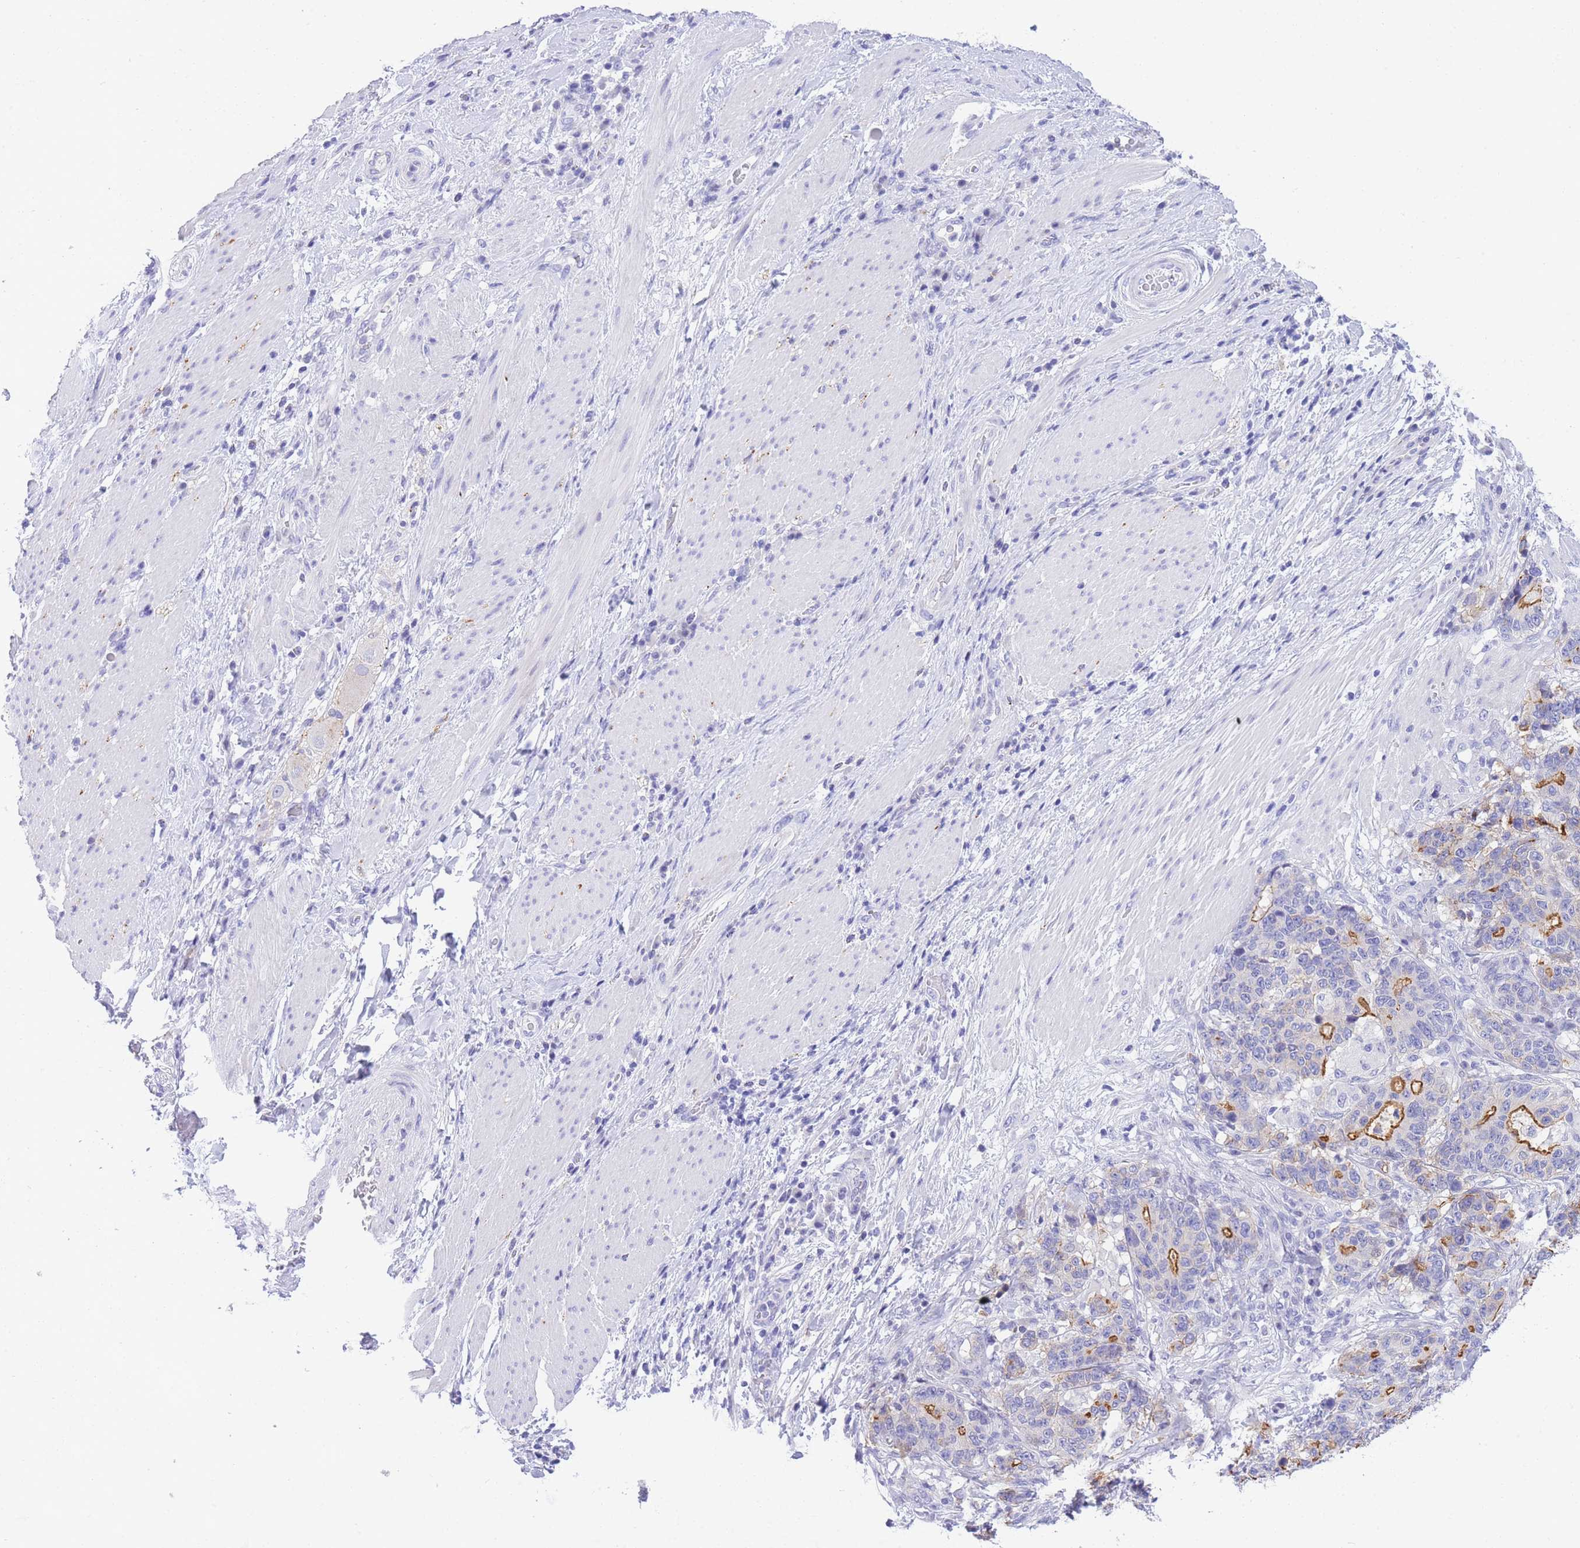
{"staining": {"intensity": "moderate", "quantity": "<25%", "location": "cytoplasmic/membranous"}, "tissue": "stomach cancer", "cell_type": "Tumor cells", "image_type": "cancer", "snomed": [{"axis": "morphology", "description": "Normal tissue, NOS"}, {"axis": "morphology", "description": "Adenocarcinoma, NOS"}, {"axis": "topography", "description": "Stomach"}], "caption": "Moderate cytoplasmic/membranous protein staining is appreciated in about <25% of tumor cells in stomach cancer (adenocarcinoma).", "gene": "TIFAB", "patient": {"sex": "female", "age": 64}}